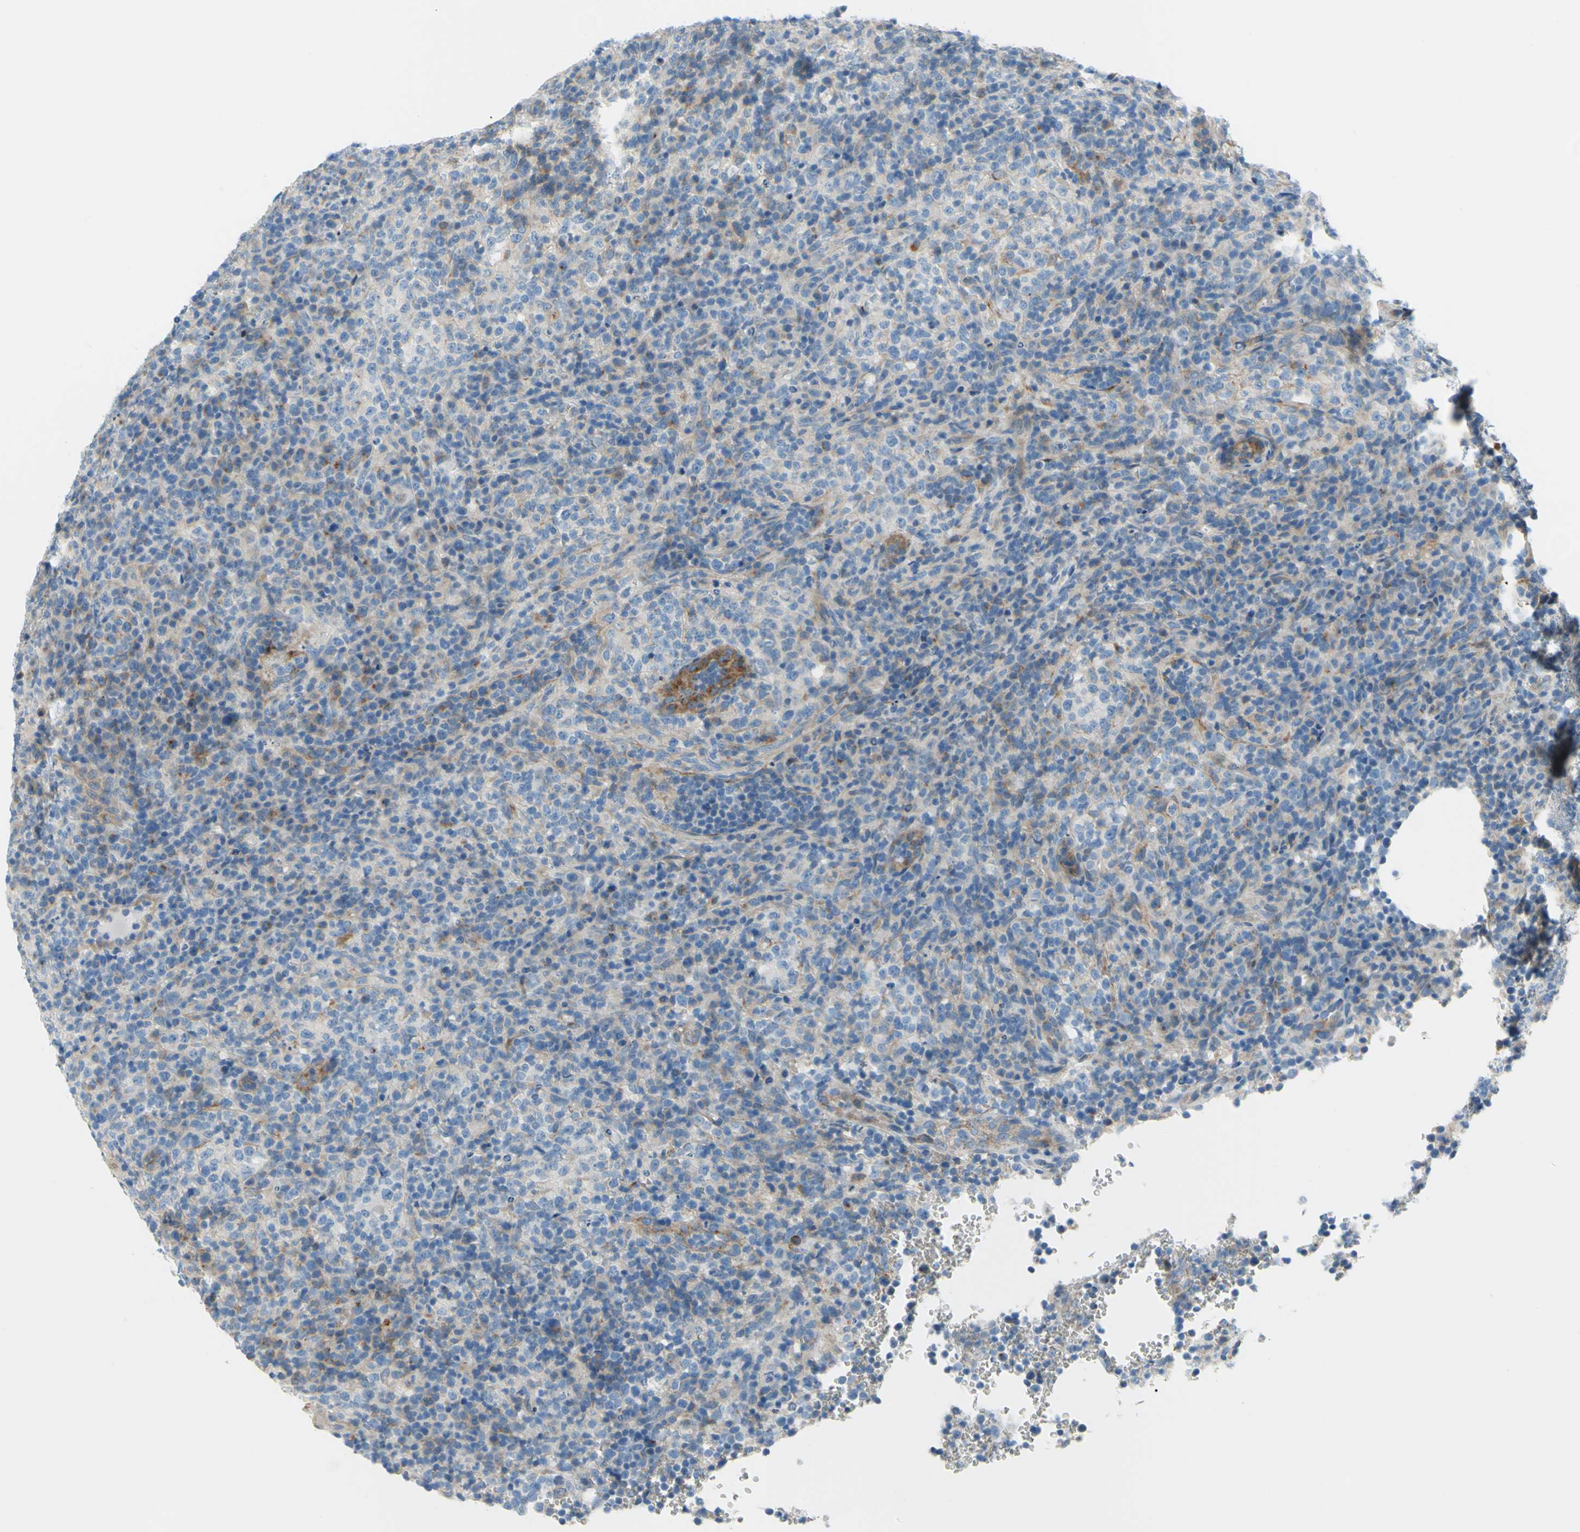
{"staining": {"intensity": "negative", "quantity": "none", "location": "none"}, "tissue": "lymphoma", "cell_type": "Tumor cells", "image_type": "cancer", "snomed": [{"axis": "morphology", "description": "Malignant lymphoma, non-Hodgkin's type, High grade"}, {"axis": "topography", "description": "Lymph node"}], "caption": "Tumor cells are negative for brown protein staining in lymphoma.", "gene": "FRMD4B", "patient": {"sex": "female", "age": 76}}